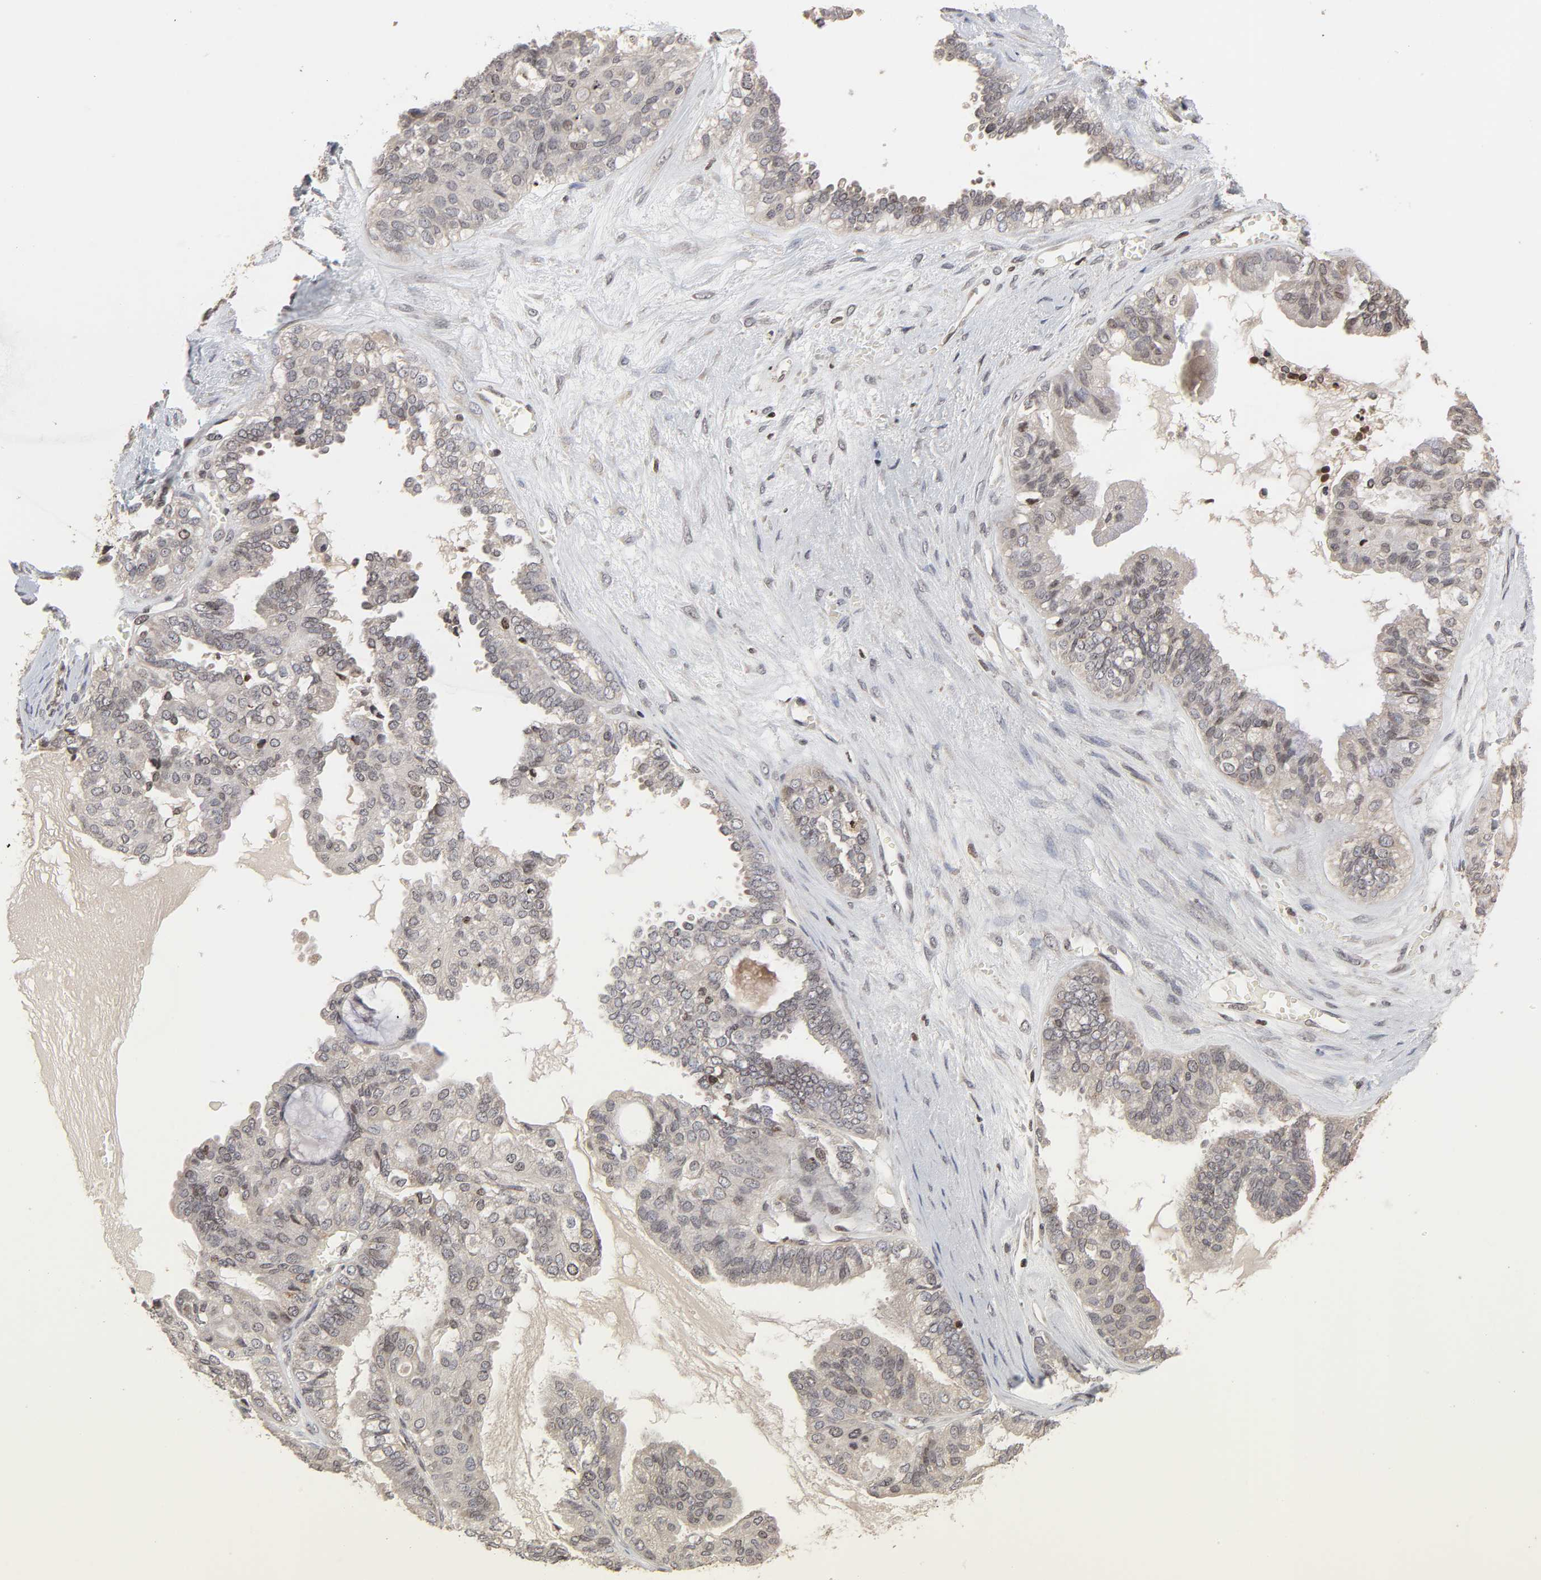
{"staining": {"intensity": "negative", "quantity": "none", "location": "none"}, "tissue": "ovarian cancer", "cell_type": "Tumor cells", "image_type": "cancer", "snomed": [{"axis": "morphology", "description": "Carcinoma, NOS"}, {"axis": "morphology", "description": "Carcinoma, endometroid"}, {"axis": "topography", "description": "Ovary"}], "caption": "A high-resolution micrograph shows immunohistochemistry staining of ovarian cancer, which displays no significant expression in tumor cells.", "gene": "ZNF473", "patient": {"sex": "female", "age": 50}}